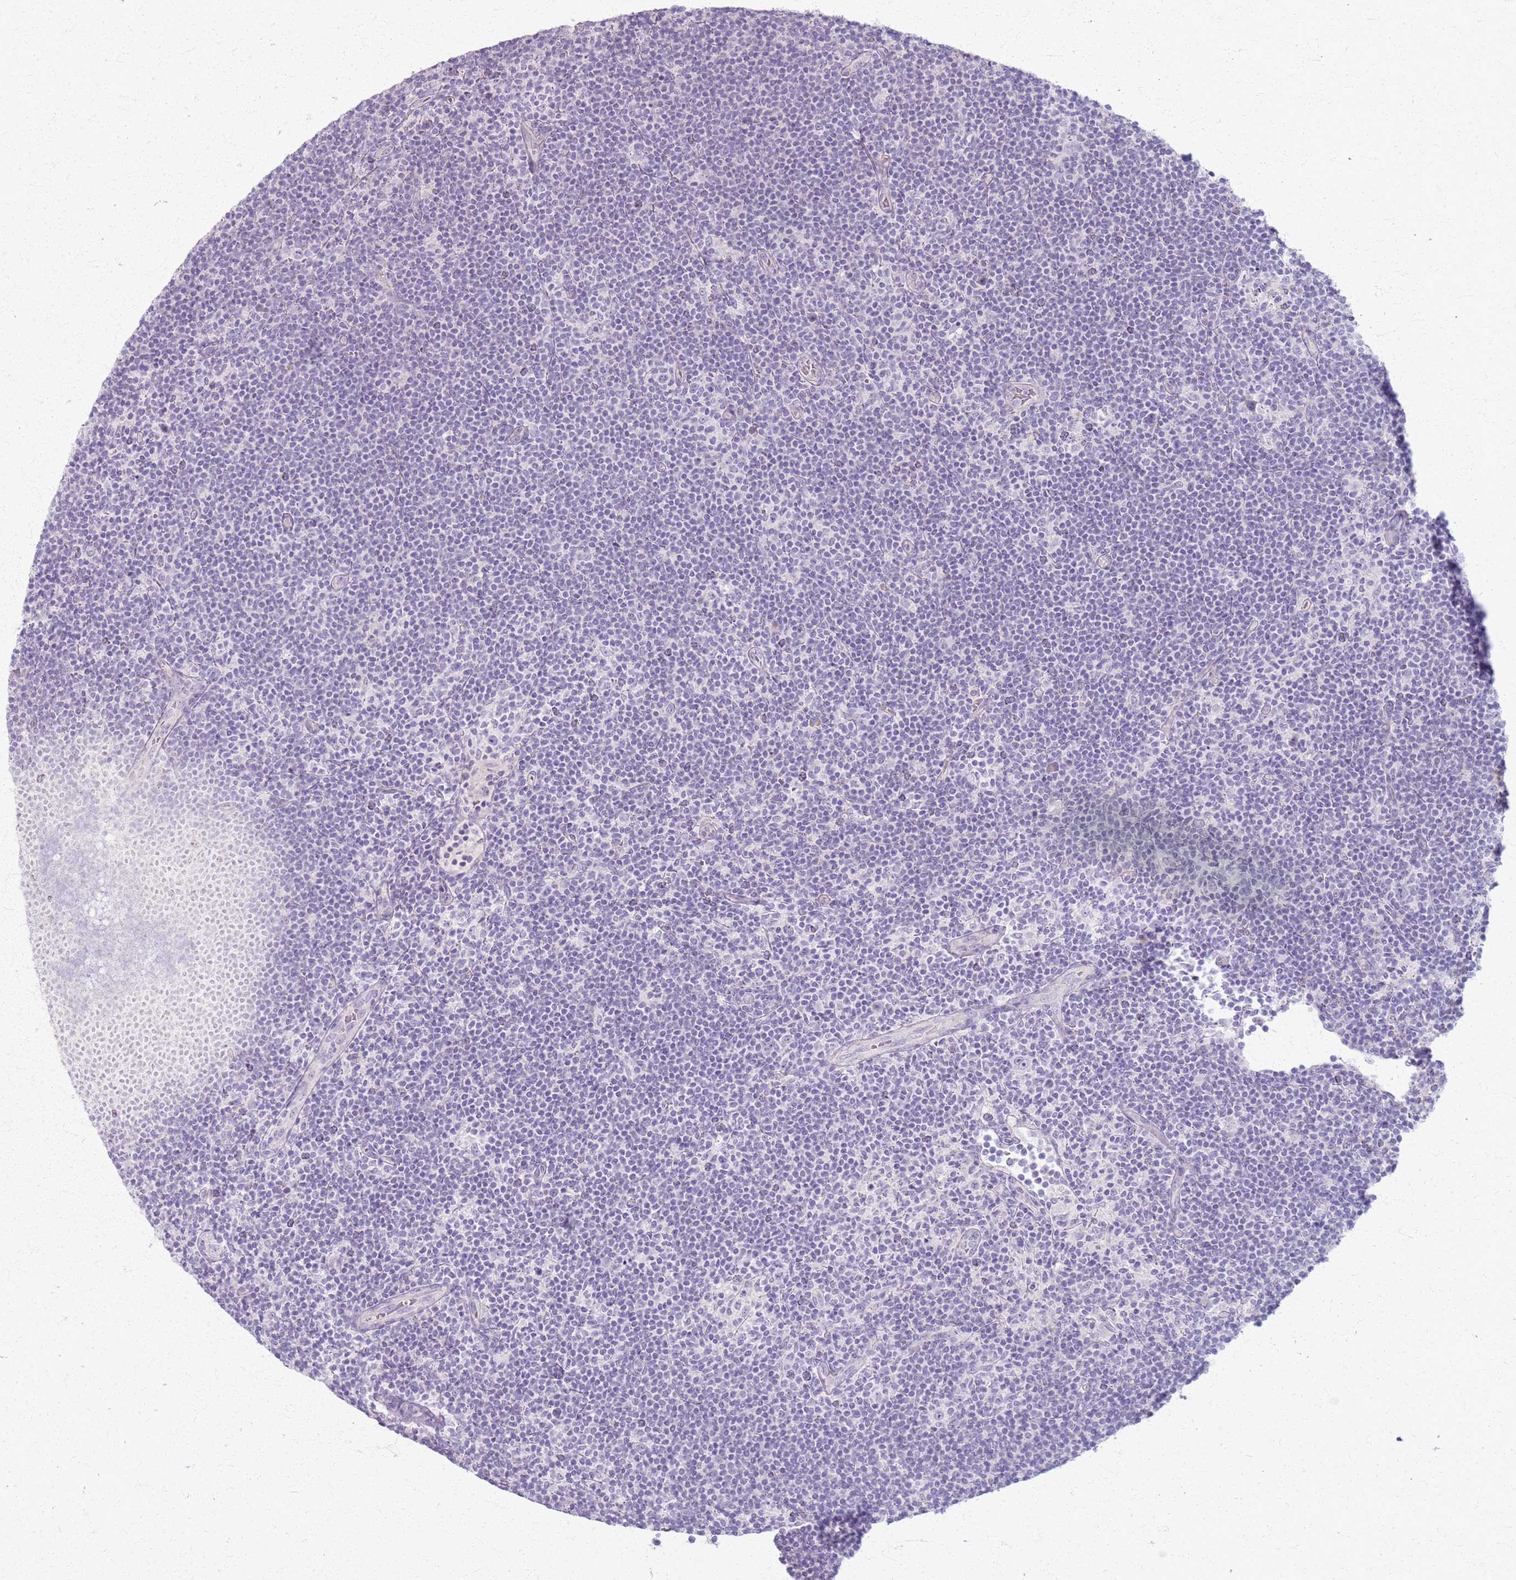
{"staining": {"intensity": "negative", "quantity": "none", "location": "none"}, "tissue": "lymphoma", "cell_type": "Tumor cells", "image_type": "cancer", "snomed": [{"axis": "morphology", "description": "Hodgkin's disease, NOS"}, {"axis": "topography", "description": "Lymph node"}], "caption": "High power microscopy micrograph of an IHC histopathology image of Hodgkin's disease, revealing no significant positivity in tumor cells. (DAB IHC with hematoxylin counter stain).", "gene": "CSRP3", "patient": {"sex": "female", "age": 57}}